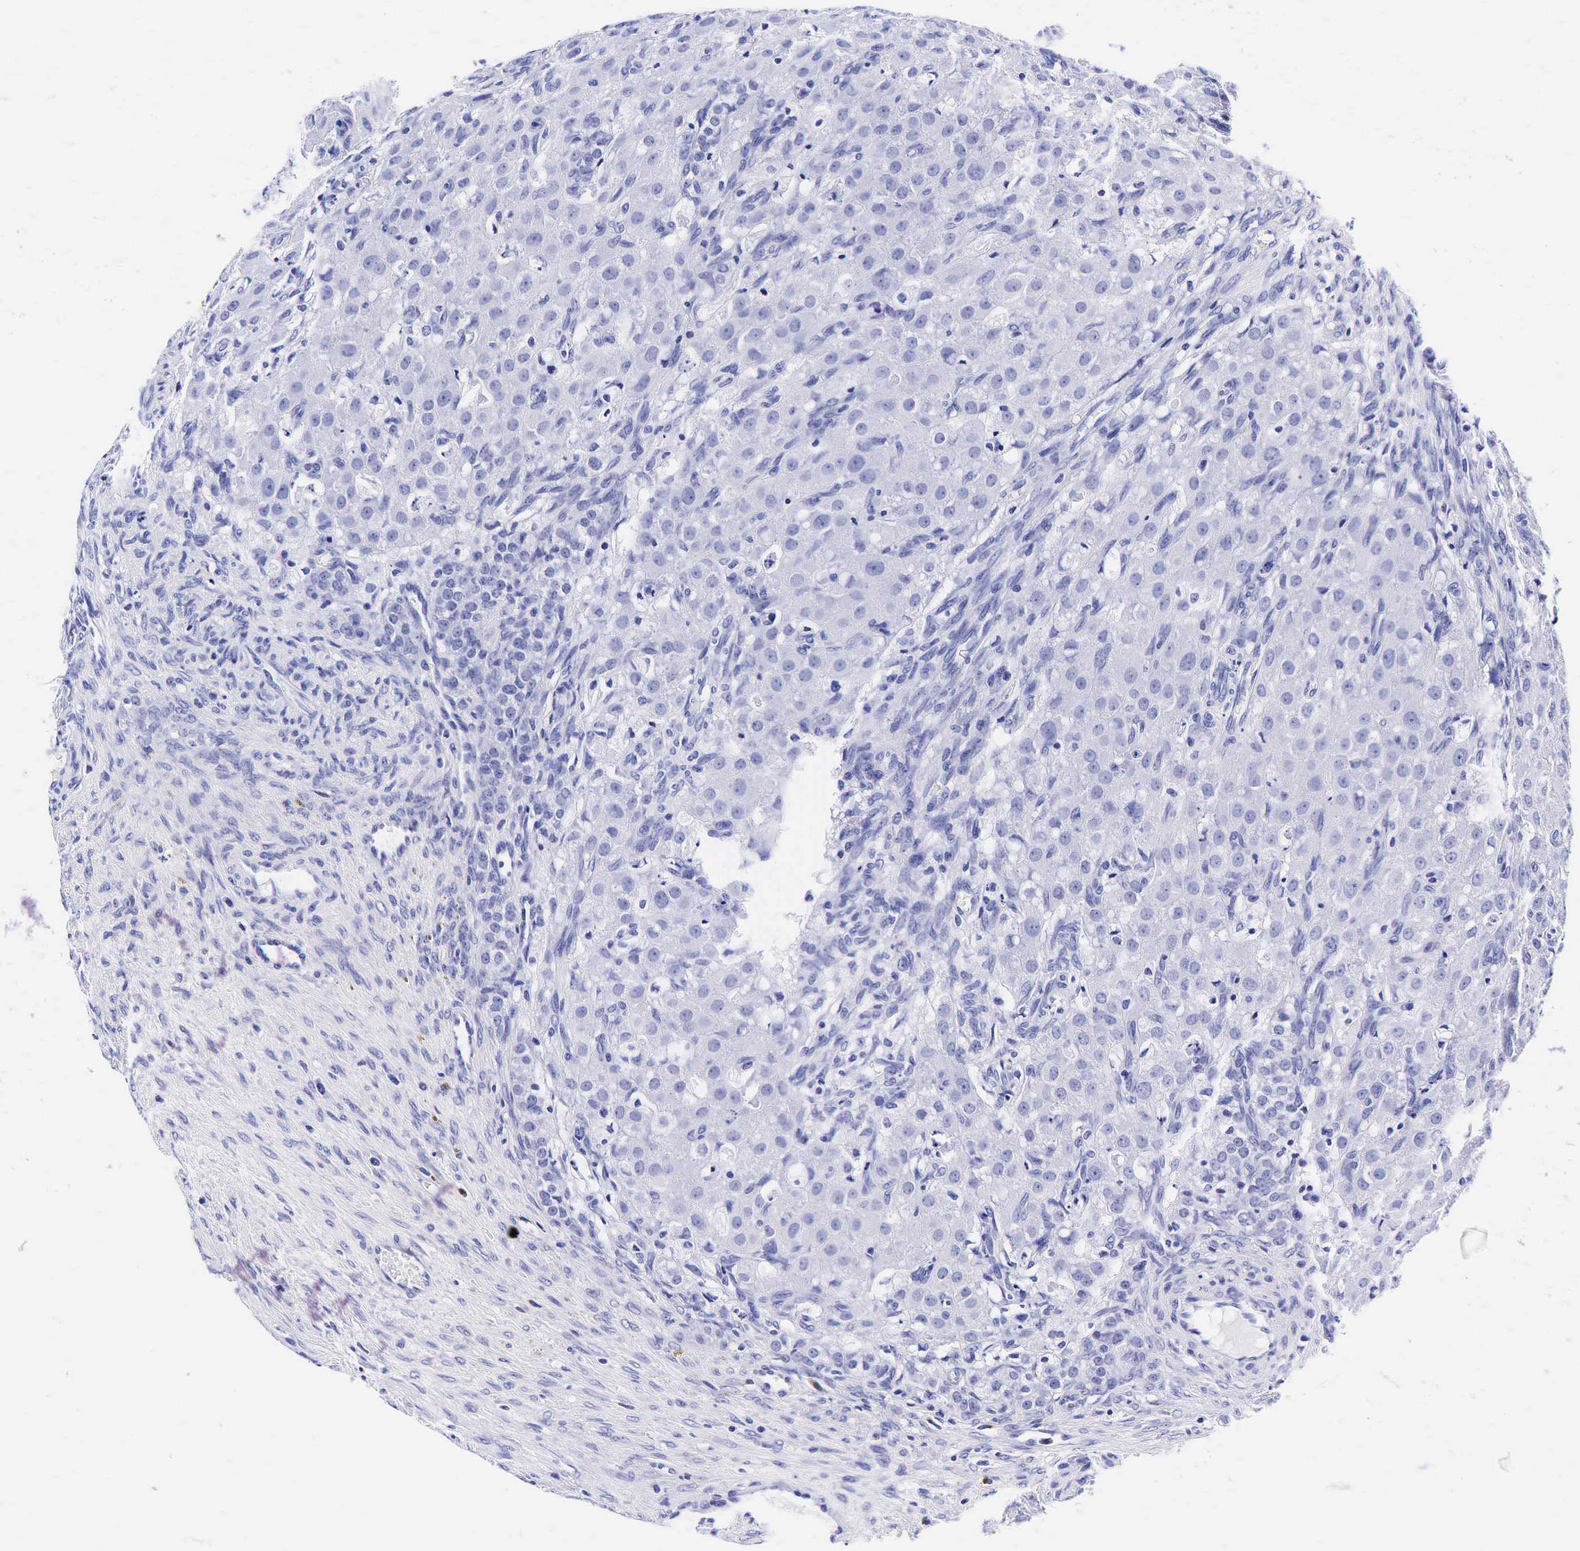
{"staining": {"intensity": "negative", "quantity": "none", "location": "none"}, "tissue": "ovary", "cell_type": "Follicle cells", "image_type": "normal", "snomed": [{"axis": "morphology", "description": "Normal tissue, NOS"}, {"axis": "topography", "description": "Ovary"}], "caption": "Ovary stained for a protein using immunohistochemistry (IHC) demonstrates no expression follicle cells.", "gene": "GCG", "patient": {"sex": "female", "age": 32}}